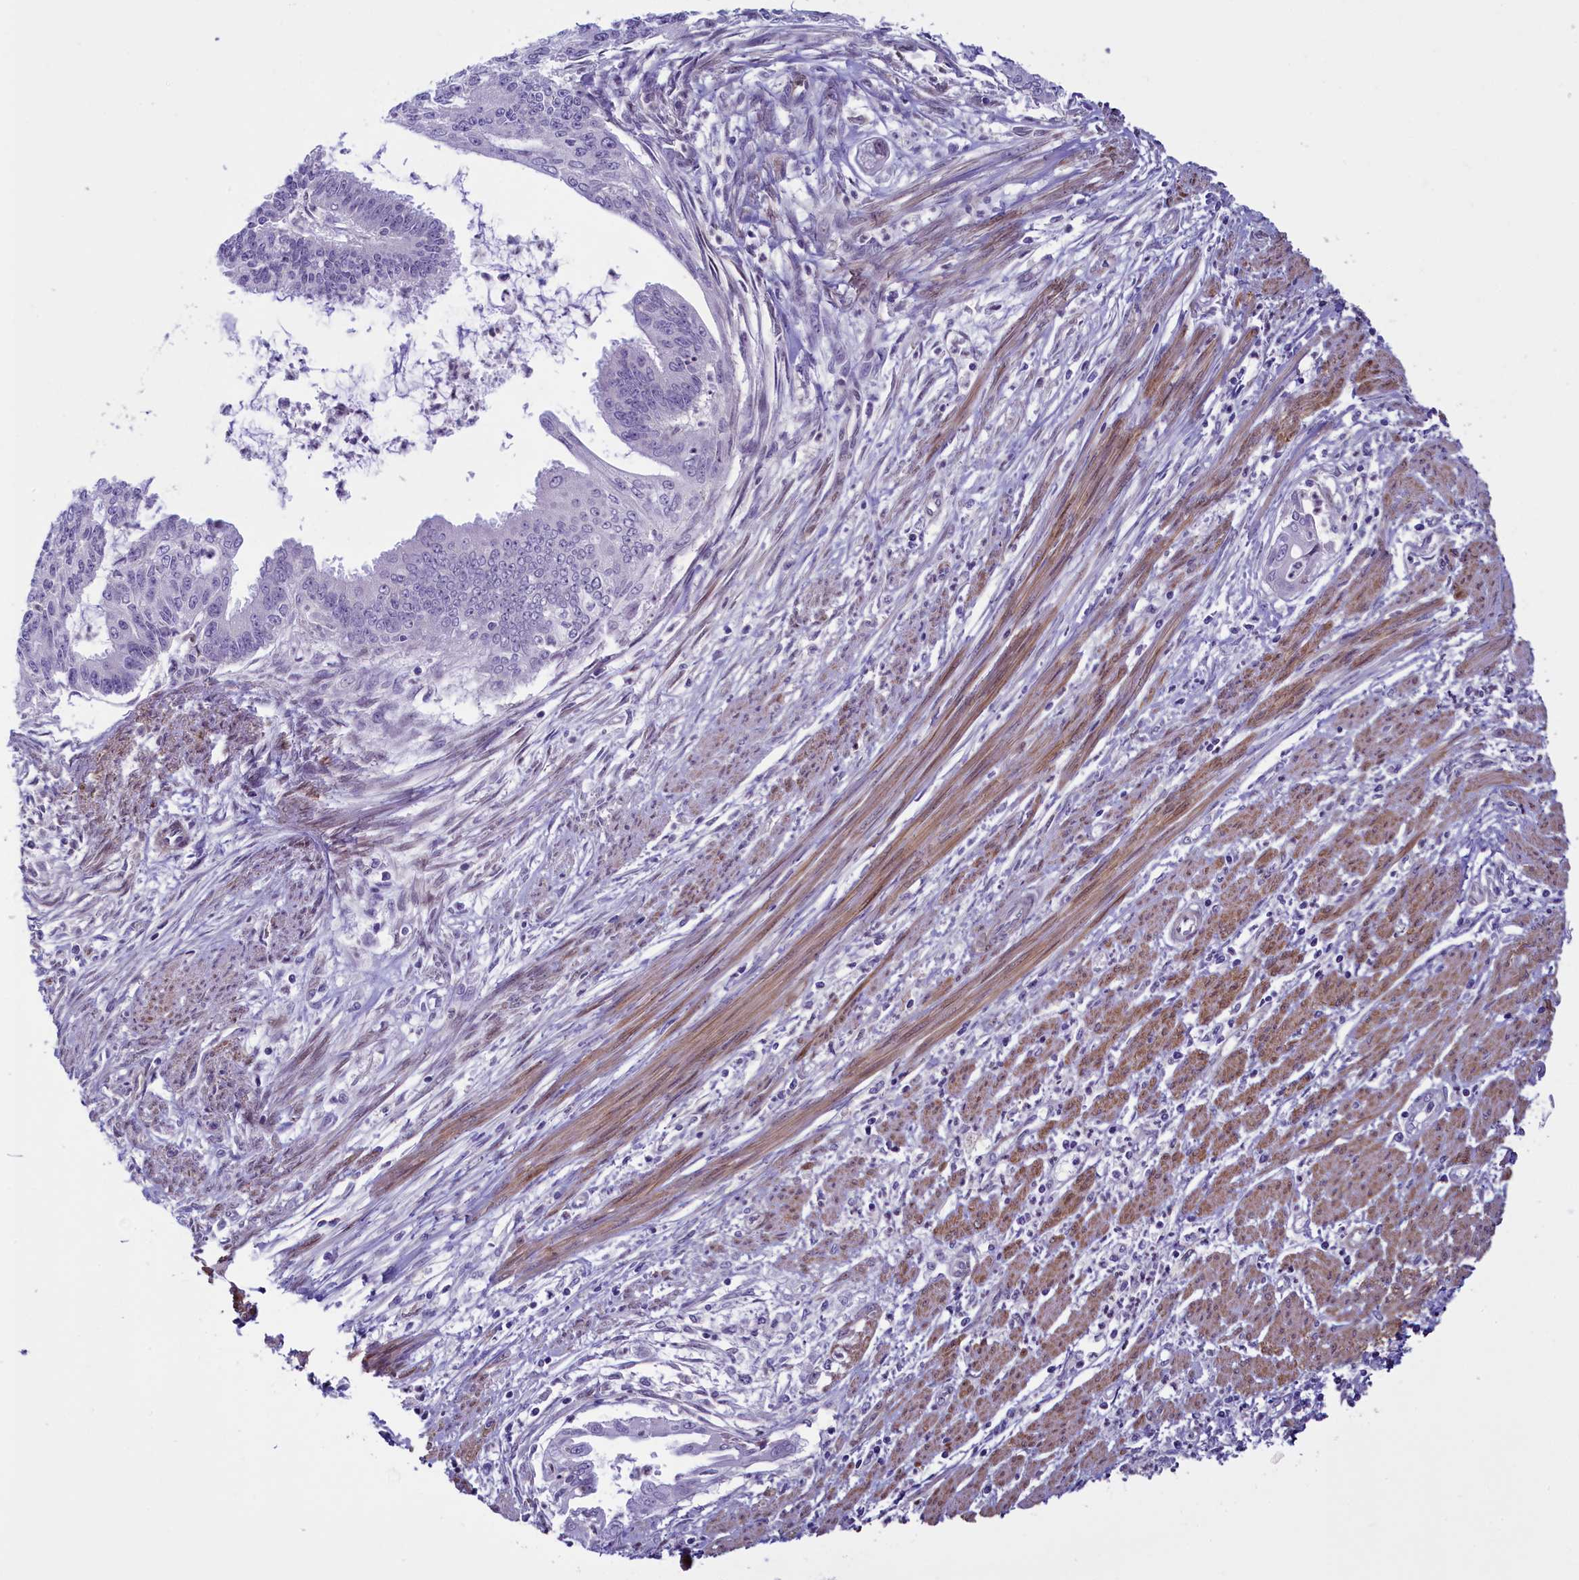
{"staining": {"intensity": "negative", "quantity": "none", "location": "none"}, "tissue": "endometrial cancer", "cell_type": "Tumor cells", "image_type": "cancer", "snomed": [{"axis": "morphology", "description": "Adenocarcinoma, NOS"}, {"axis": "topography", "description": "Endometrium"}], "caption": "DAB (3,3'-diaminobenzidine) immunohistochemical staining of human endometrial cancer (adenocarcinoma) shows no significant positivity in tumor cells.", "gene": "IGSF6", "patient": {"sex": "female", "age": 73}}